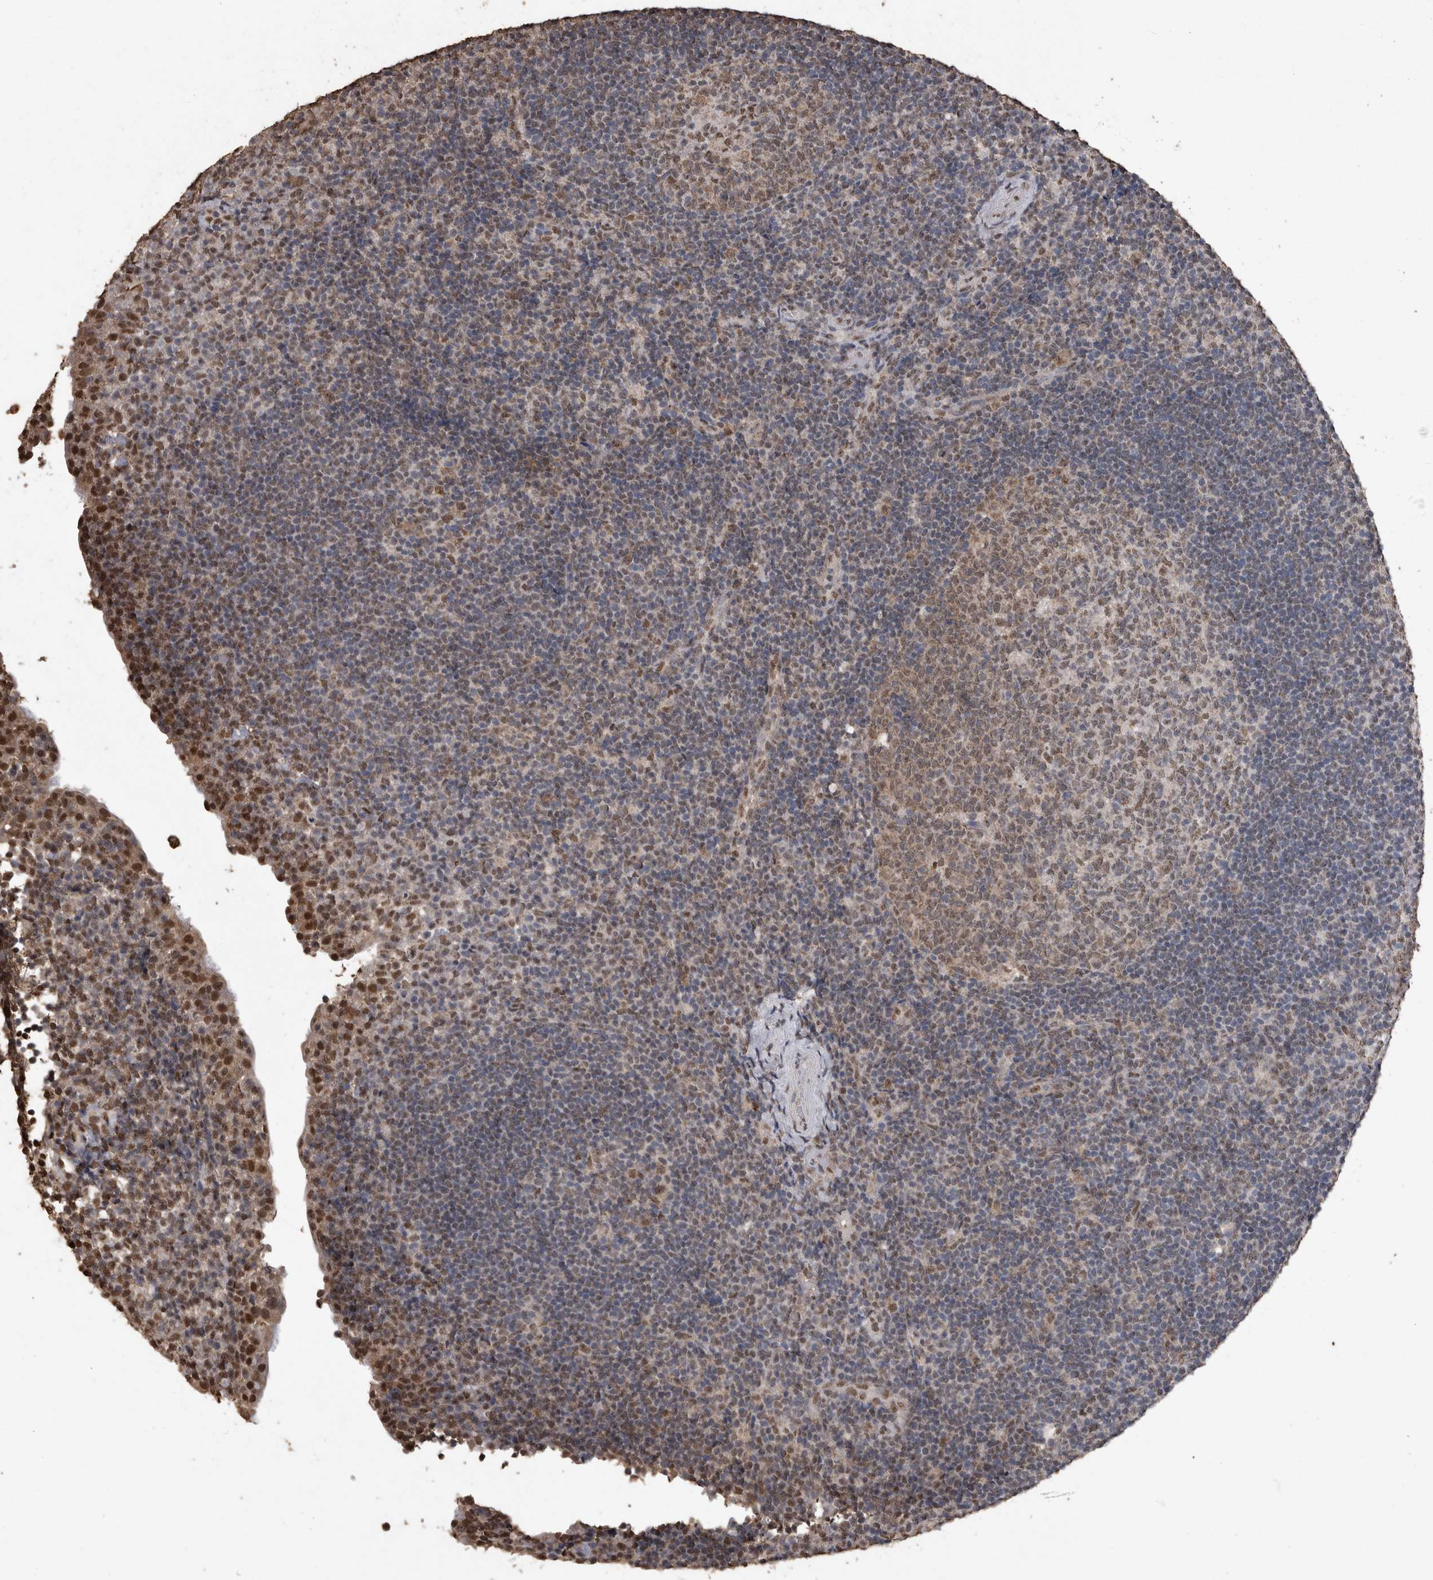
{"staining": {"intensity": "weak", "quantity": ">75%", "location": "nuclear"}, "tissue": "tonsil", "cell_type": "Germinal center cells", "image_type": "normal", "snomed": [{"axis": "morphology", "description": "Normal tissue, NOS"}, {"axis": "topography", "description": "Tonsil"}], "caption": "This histopathology image reveals benign tonsil stained with immunohistochemistry (IHC) to label a protein in brown. The nuclear of germinal center cells show weak positivity for the protein. Nuclei are counter-stained blue.", "gene": "SMAD7", "patient": {"sex": "female", "age": 40}}